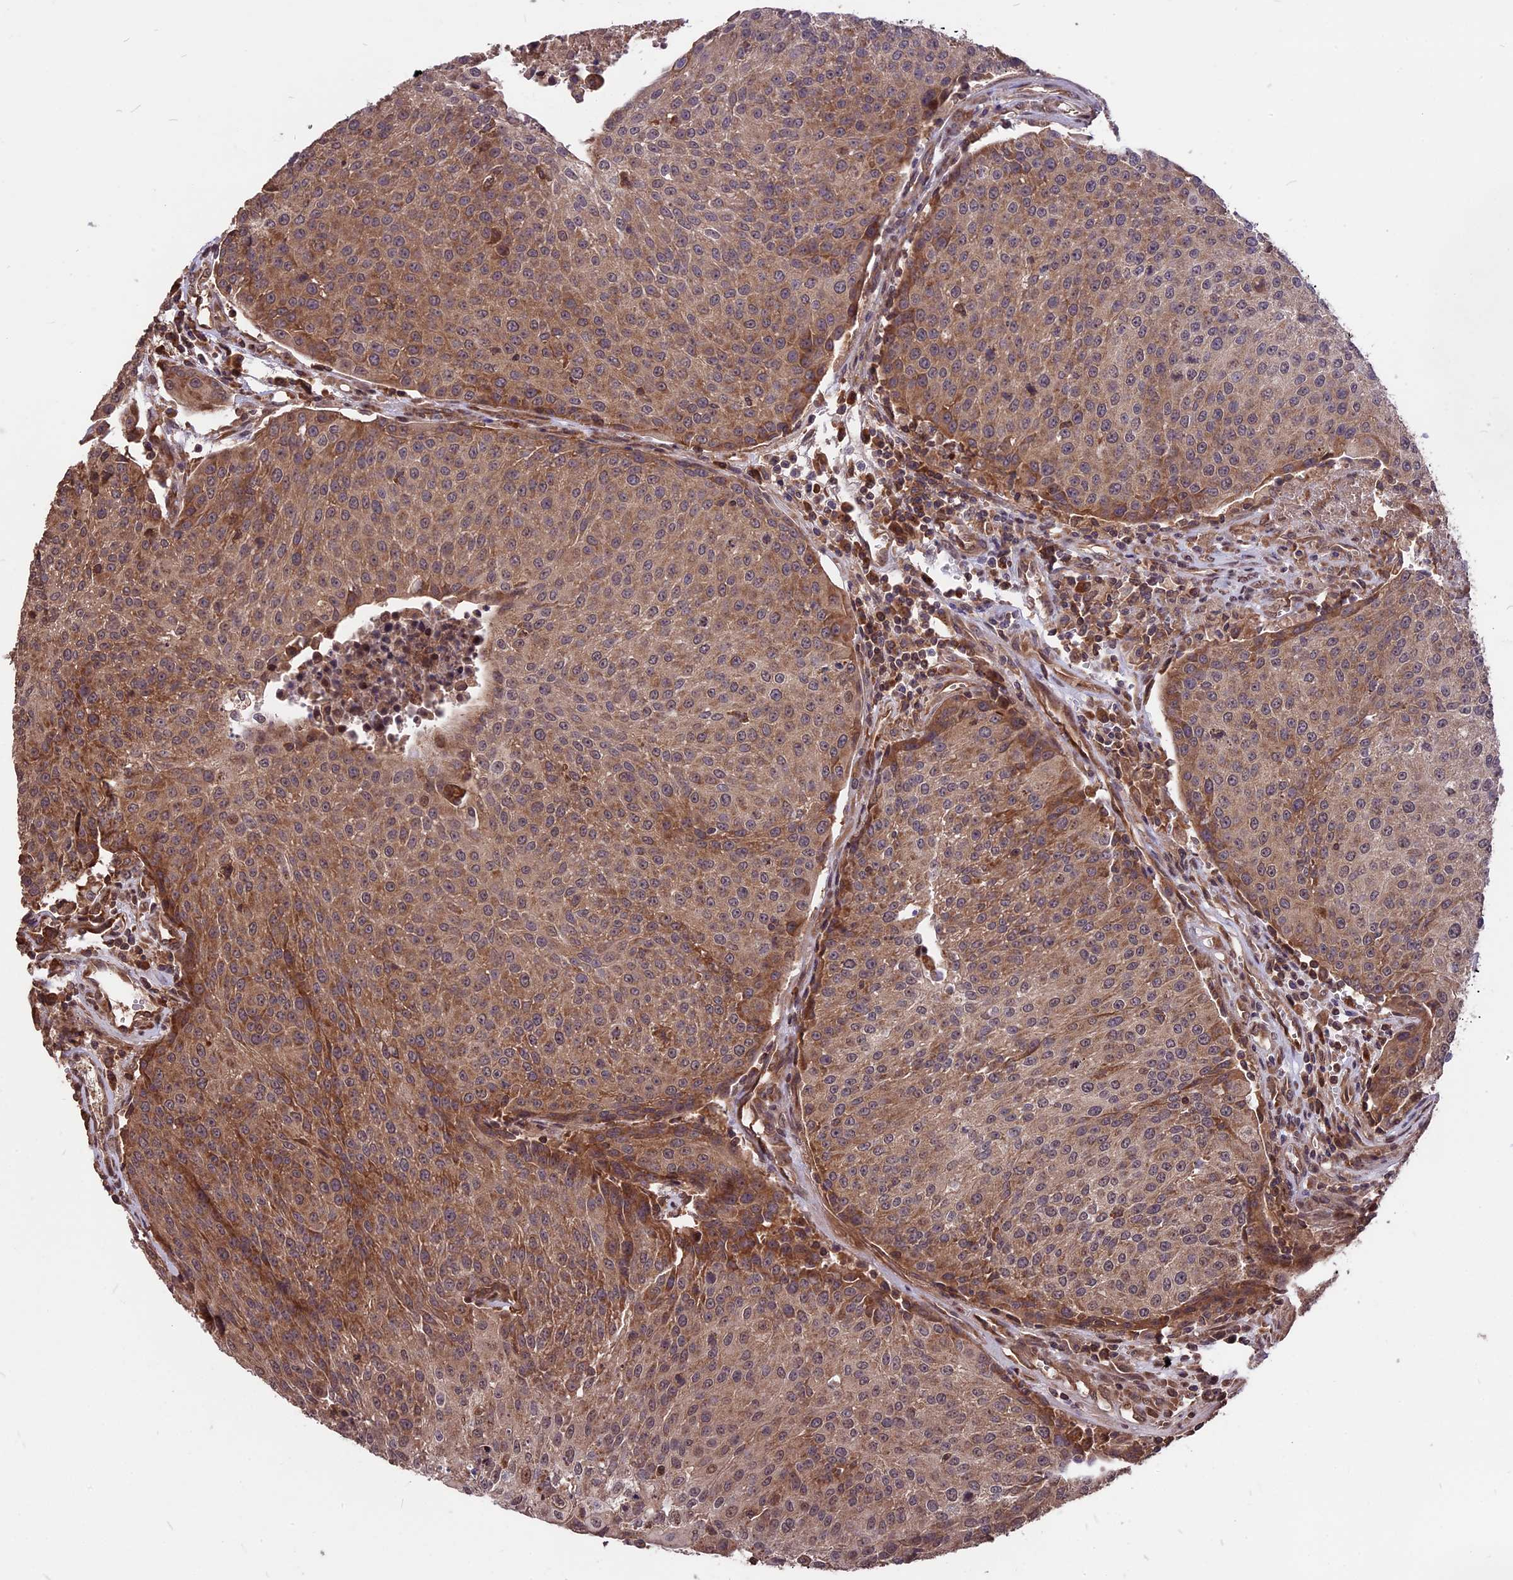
{"staining": {"intensity": "moderate", "quantity": "25%-75%", "location": "cytoplasmic/membranous,nuclear"}, "tissue": "urothelial cancer", "cell_type": "Tumor cells", "image_type": "cancer", "snomed": [{"axis": "morphology", "description": "Urothelial carcinoma, High grade"}, {"axis": "topography", "description": "Urinary bladder"}], "caption": "About 25%-75% of tumor cells in human urothelial cancer exhibit moderate cytoplasmic/membranous and nuclear protein positivity as visualized by brown immunohistochemical staining.", "gene": "ZNF598", "patient": {"sex": "female", "age": 85}}